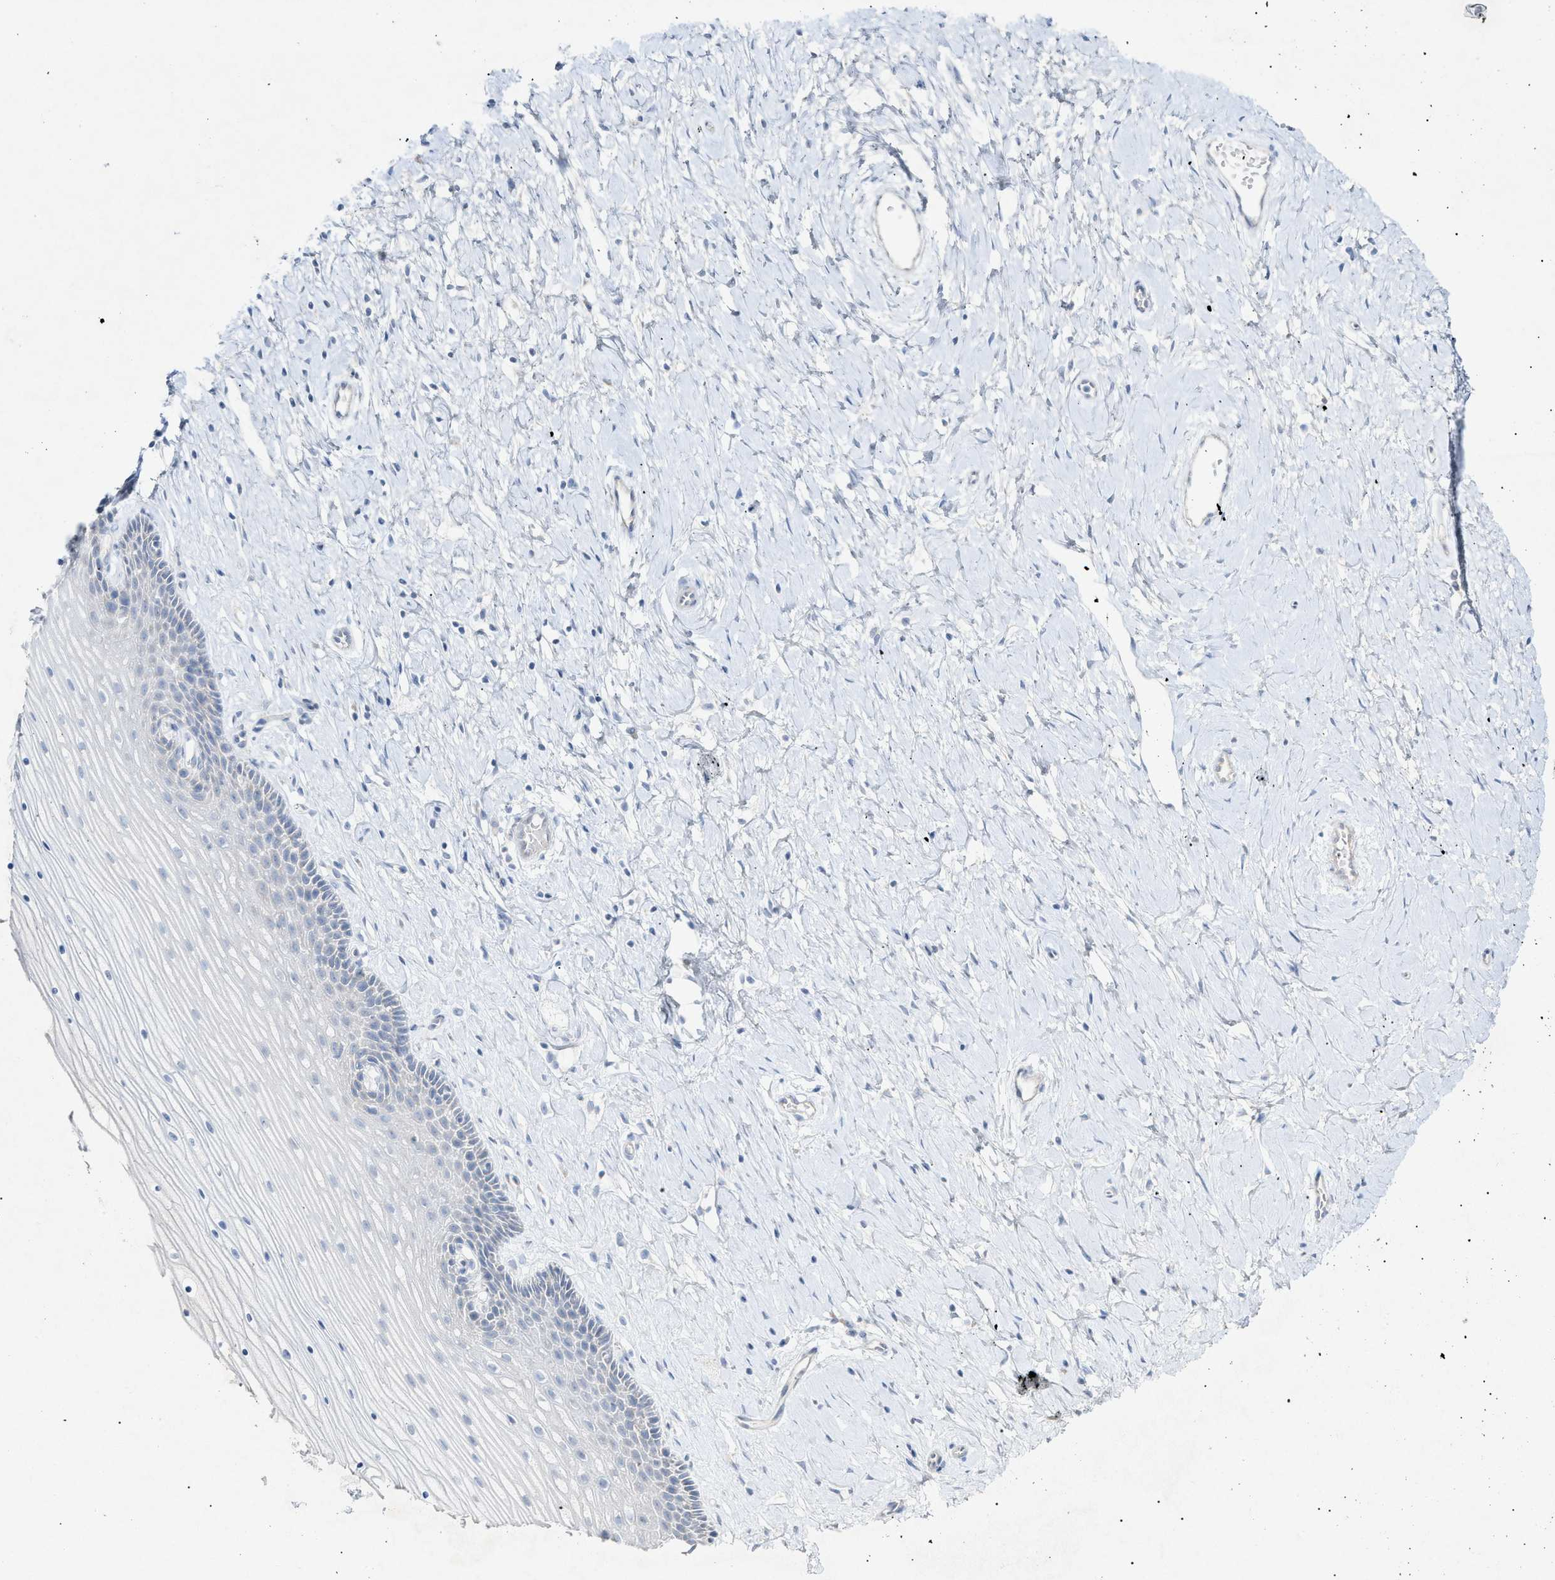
{"staining": {"intensity": "negative", "quantity": "none", "location": "none"}, "tissue": "cervix", "cell_type": "Glandular cells", "image_type": "normal", "snomed": [{"axis": "morphology", "description": "Normal tissue, NOS"}, {"axis": "topography", "description": "Cervix"}], "caption": "High power microscopy image of an IHC micrograph of unremarkable cervix, revealing no significant staining in glandular cells.", "gene": "SLC25A31", "patient": {"sex": "female", "age": 39}}